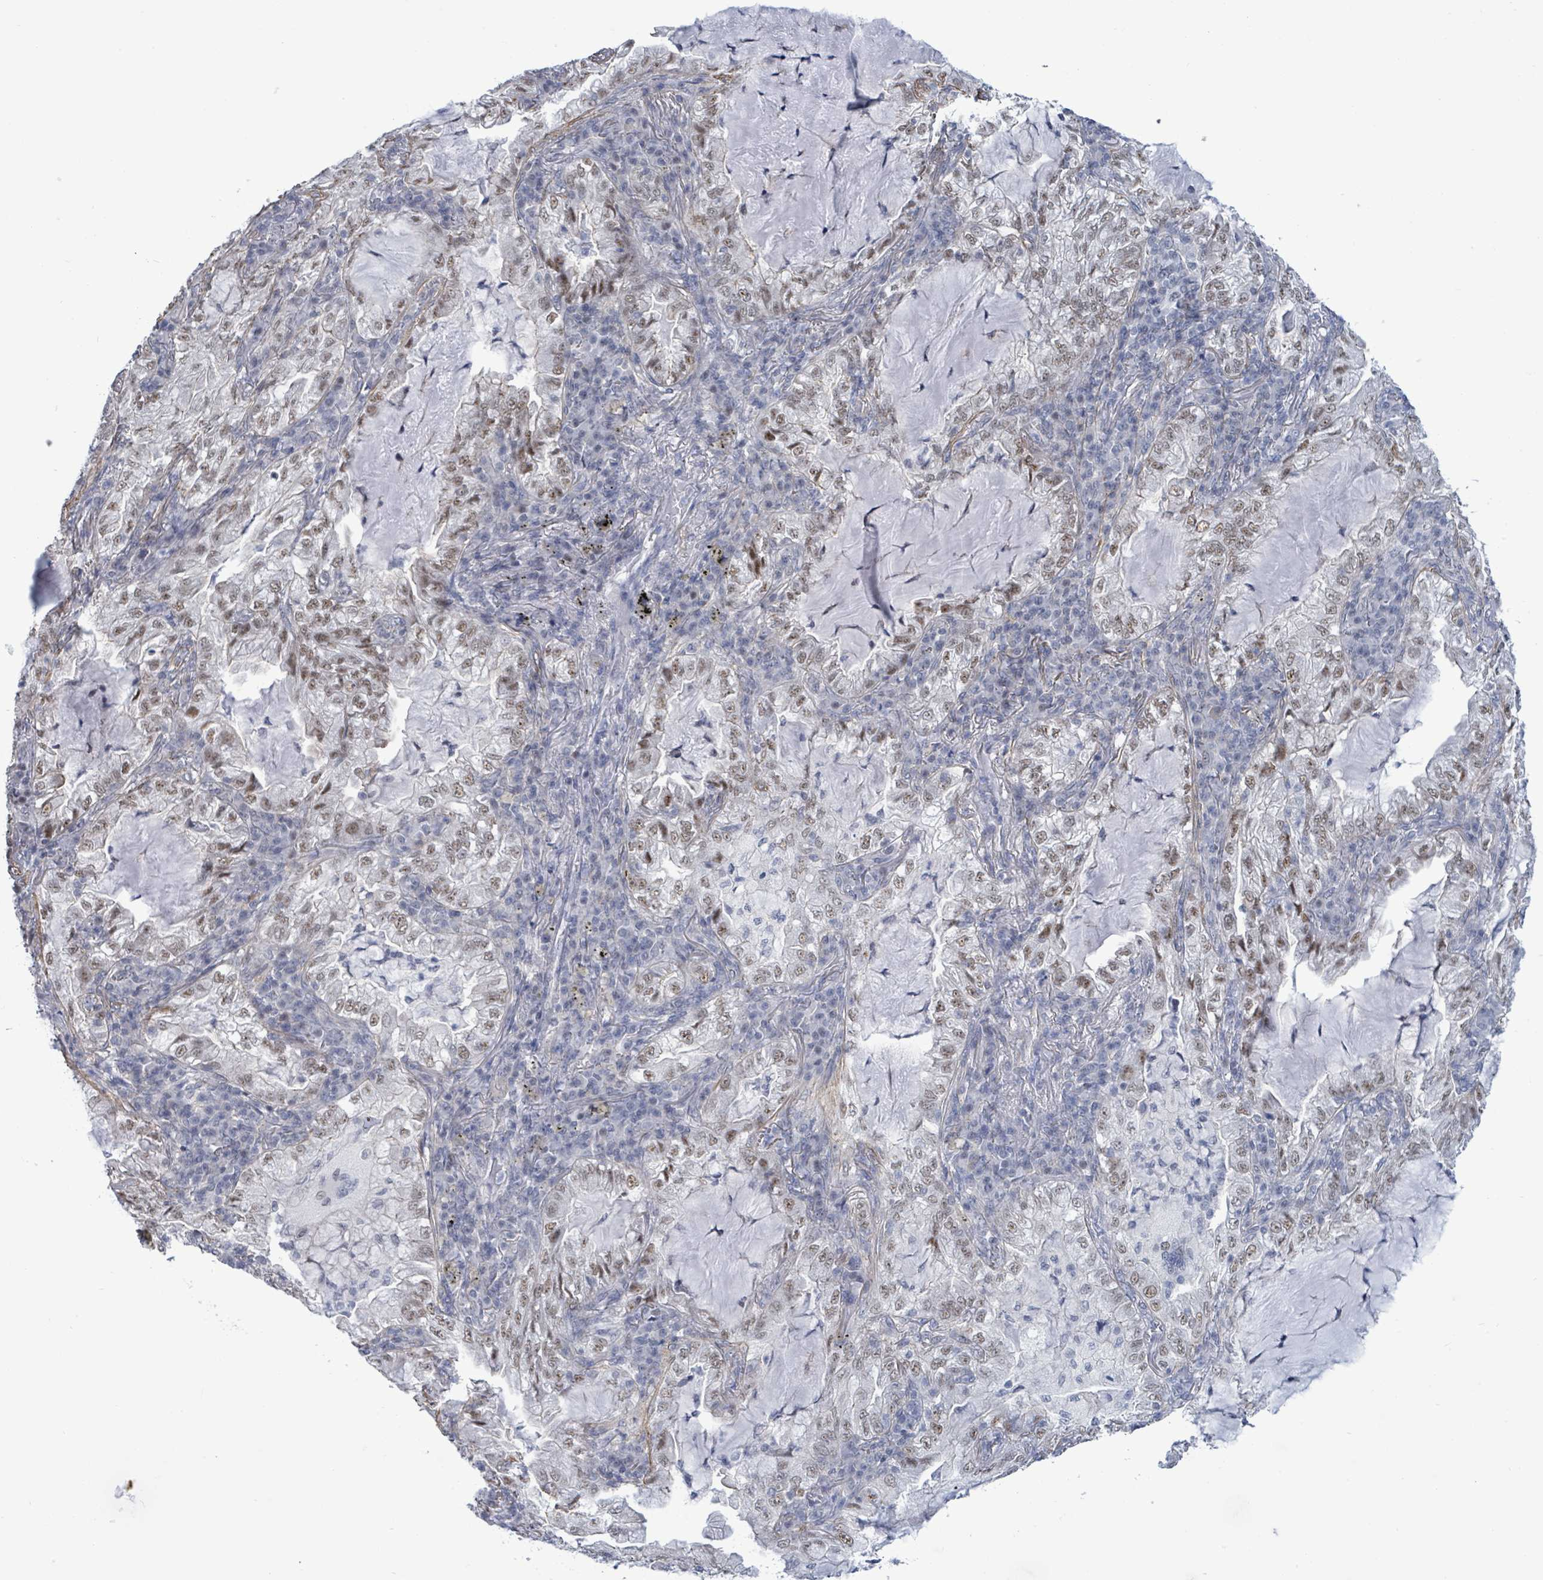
{"staining": {"intensity": "moderate", "quantity": ">75%", "location": "nuclear"}, "tissue": "lung cancer", "cell_type": "Tumor cells", "image_type": "cancer", "snomed": [{"axis": "morphology", "description": "Adenocarcinoma, NOS"}, {"axis": "topography", "description": "Lung"}], "caption": "Protein analysis of lung adenocarcinoma tissue exhibits moderate nuclear expression in about >75% of tumor cells.", "gene": "DMRTC1B", "patient": {"sex": "female", "age": 73}}